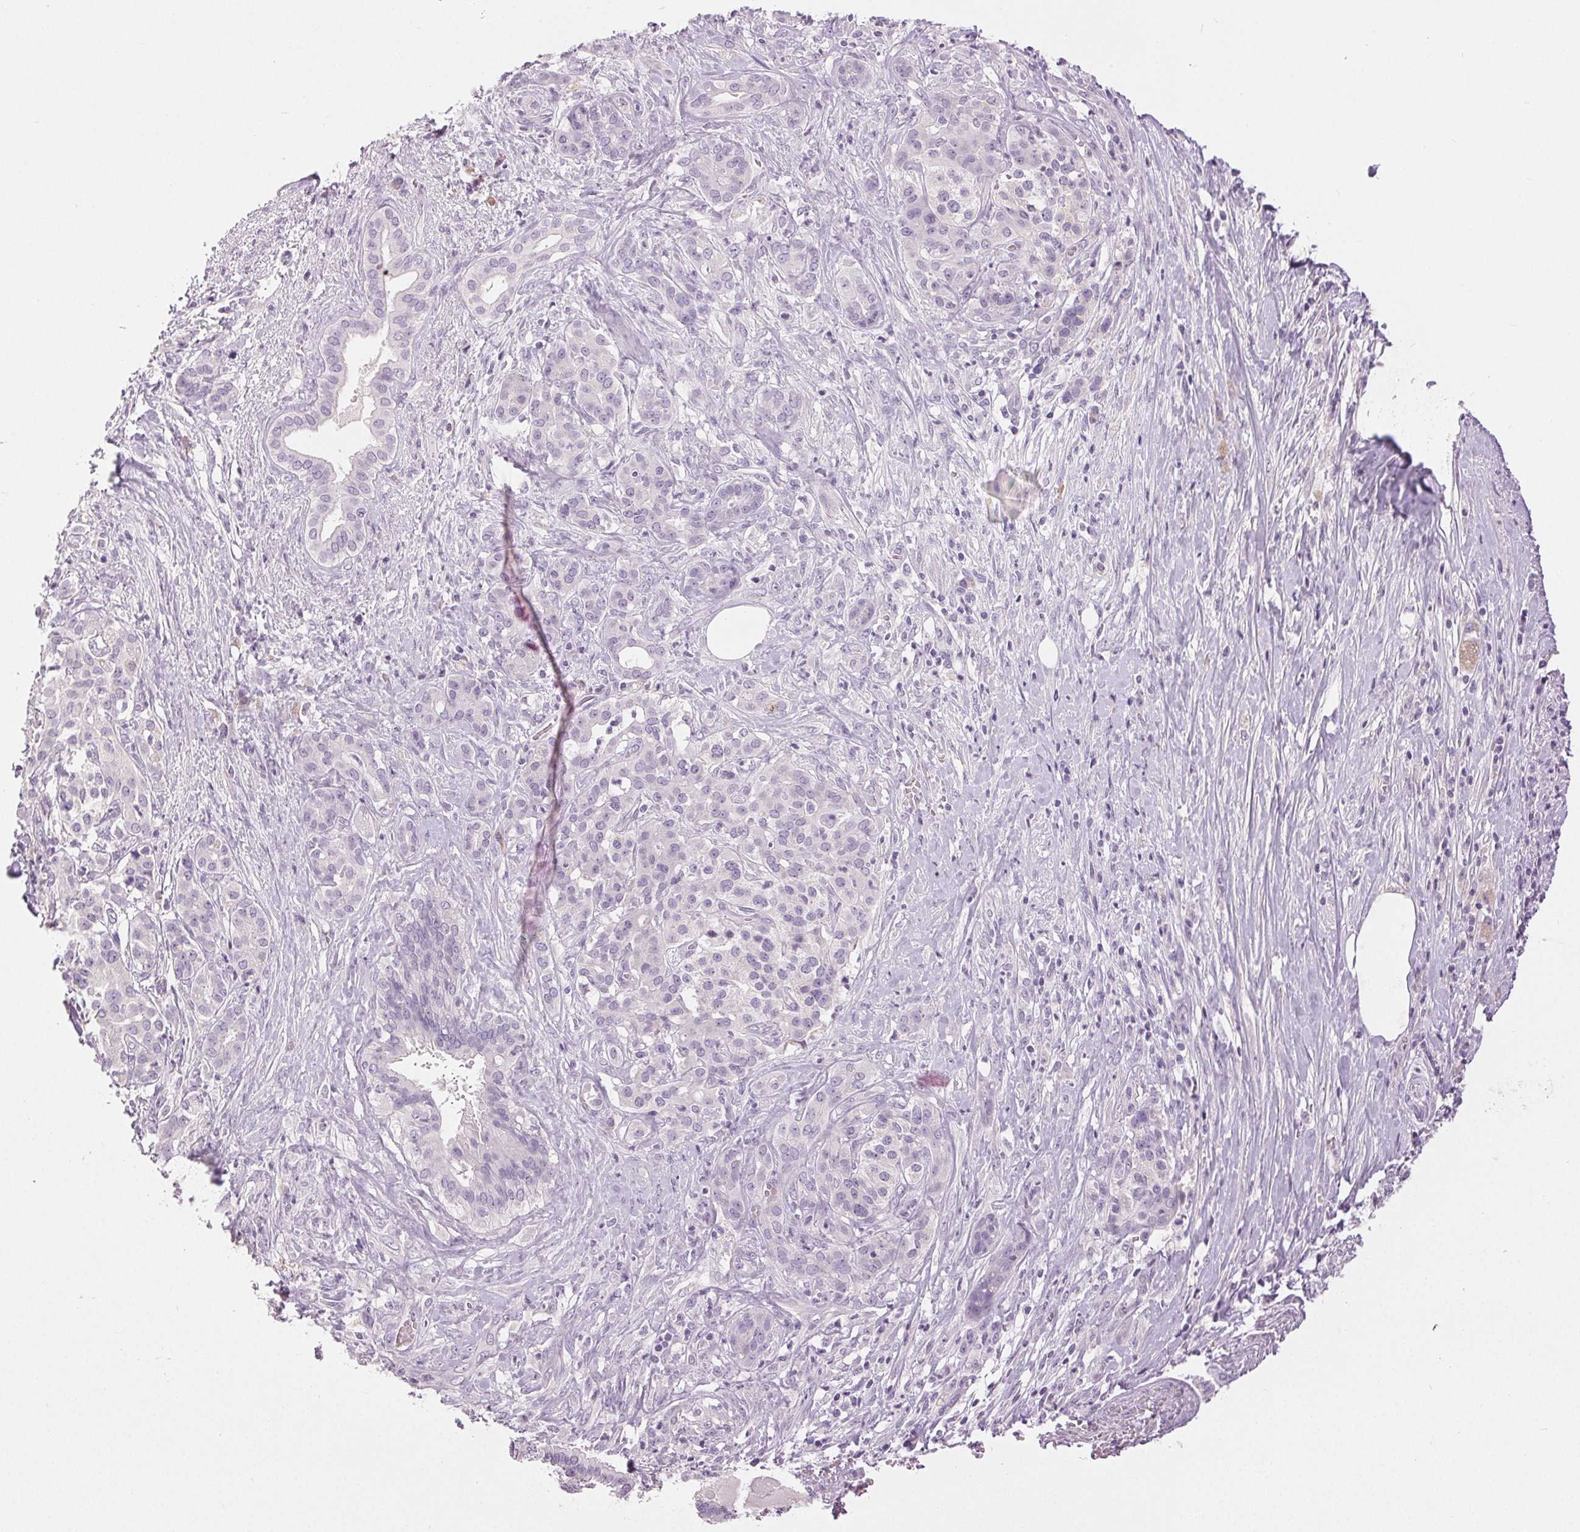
{"staining": {"intensity": "negative", "quantity": "none", "location": "none"}, "tissue": "pancreatic cancer", "cell_type": "Tumor cells", "image_type": "cancer", "snomed": [{"axis": "morphology", "description": "Normal tissue, NOS"}, {"axis": "morphology", "description": "Inflammation, NOS"}, {"axis": "morphology", "description": "Adenocarcinoma, NOS"}, {"axis": "topography", "description": "Pancreas"}], "caption": "There is no significant expression in tumor cells of pancreatic cancer.", "gene": "DSG3", "patient": {"sex": "male", "age": 57}}